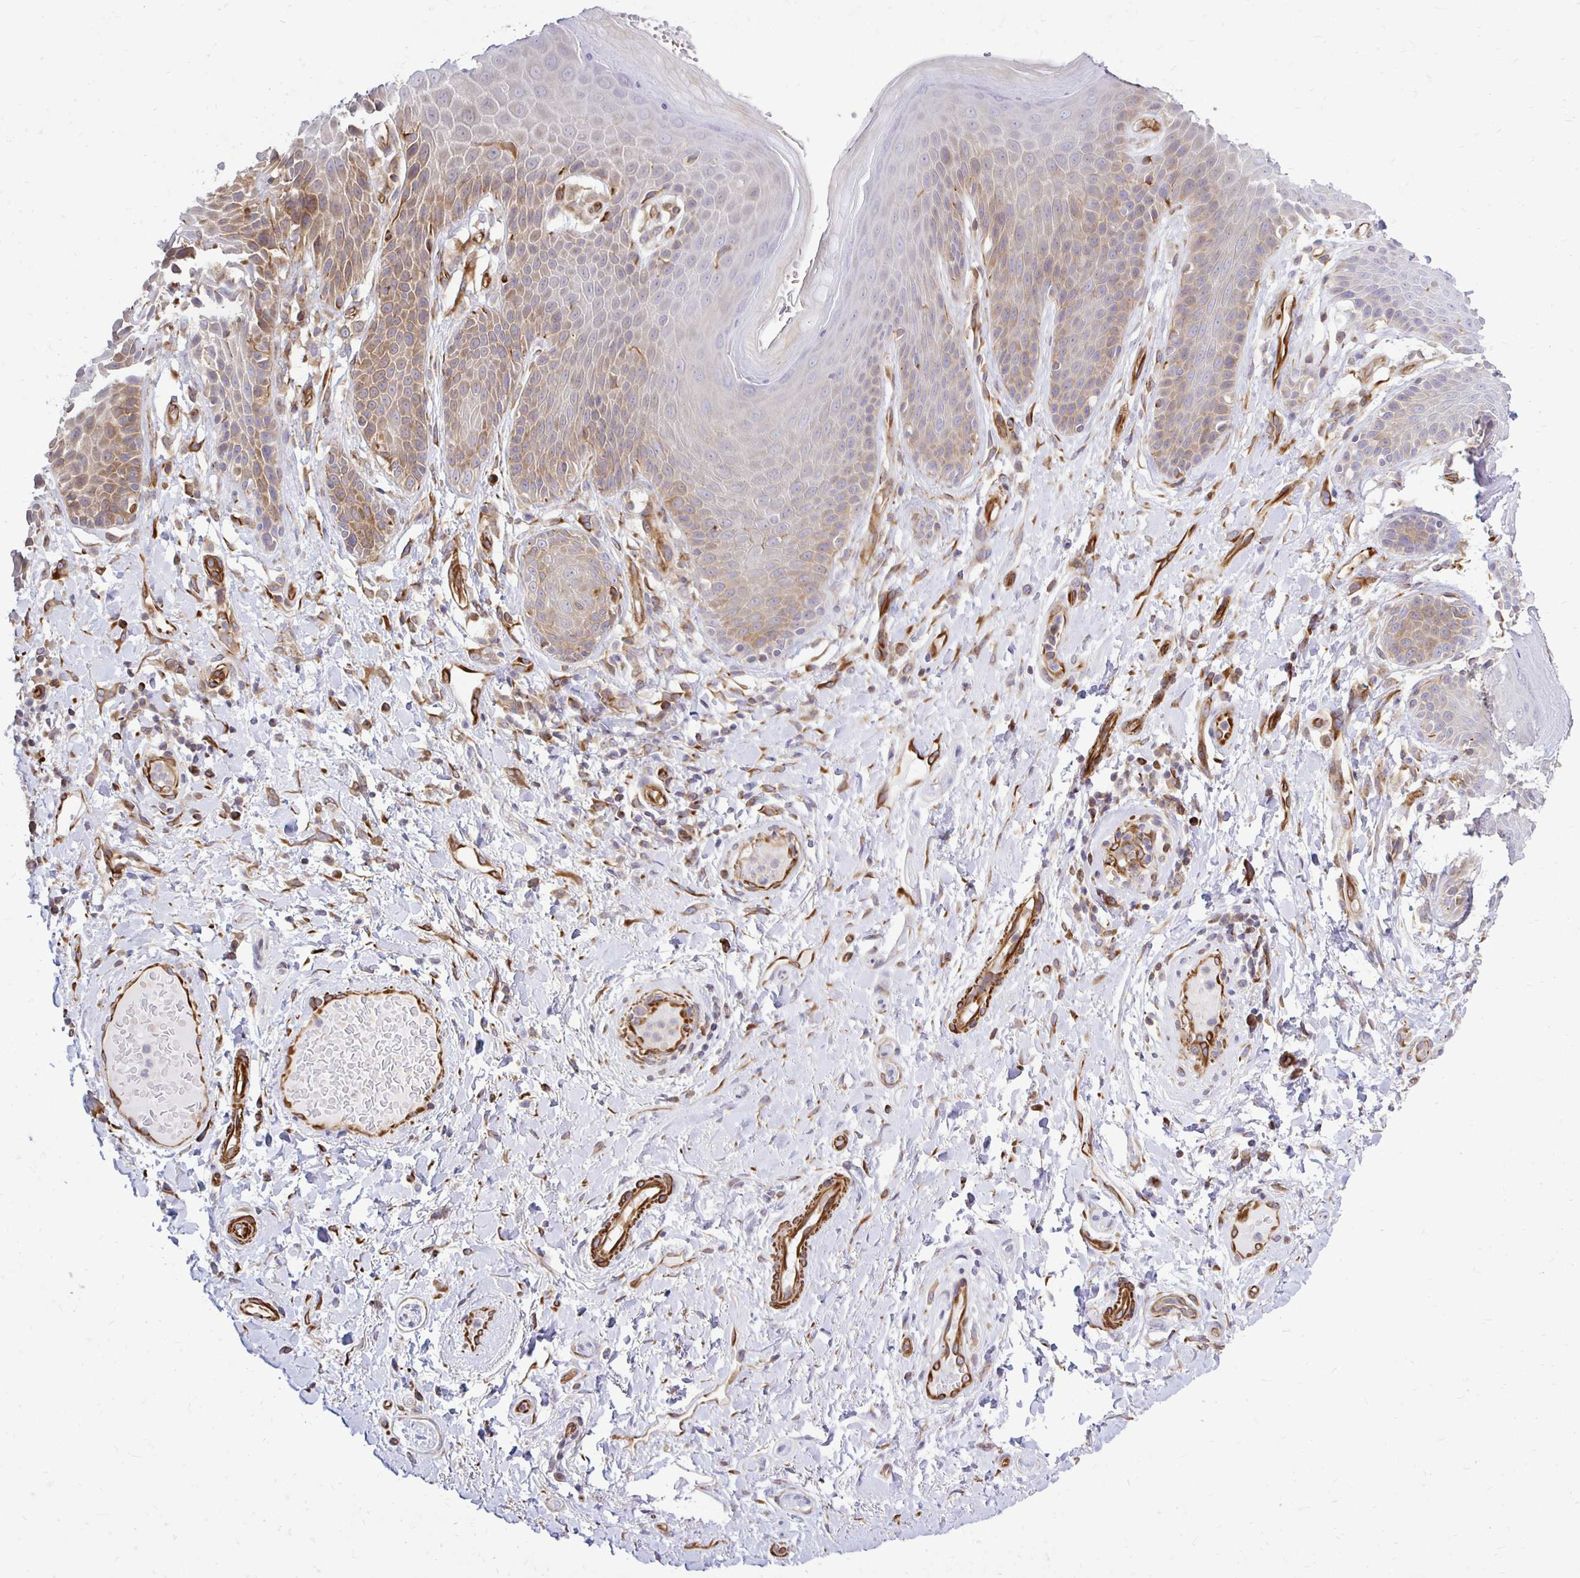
{"staining": {"intensity": "moderate", "quantity": "25%-75%", "location": "cytoplasmic/membranous"}, "tissue": "skin", "cell_type": "Epidermal cells", "image_type": "normal", "snomed": [{"axis": "morphology", "description": "Normal tissue, NOS"}, {"axis": "topography", "description": "Anal"}, {"axis": "topography", "description": "Peripheral nerve tissue"}], "caption": "Epidermal cells display medium levels of moderate cytoplasmic/membranous expression in approximately 25%-75% of cells in benign skin. Using DAB (3,3'-diaminobenzidine) (brown) and hematoxylin (blue) stains, captured at high magnification using brightfield microscopy.", "gene": "CTPS1", "patient": {"sex": "male", "age": 51}}